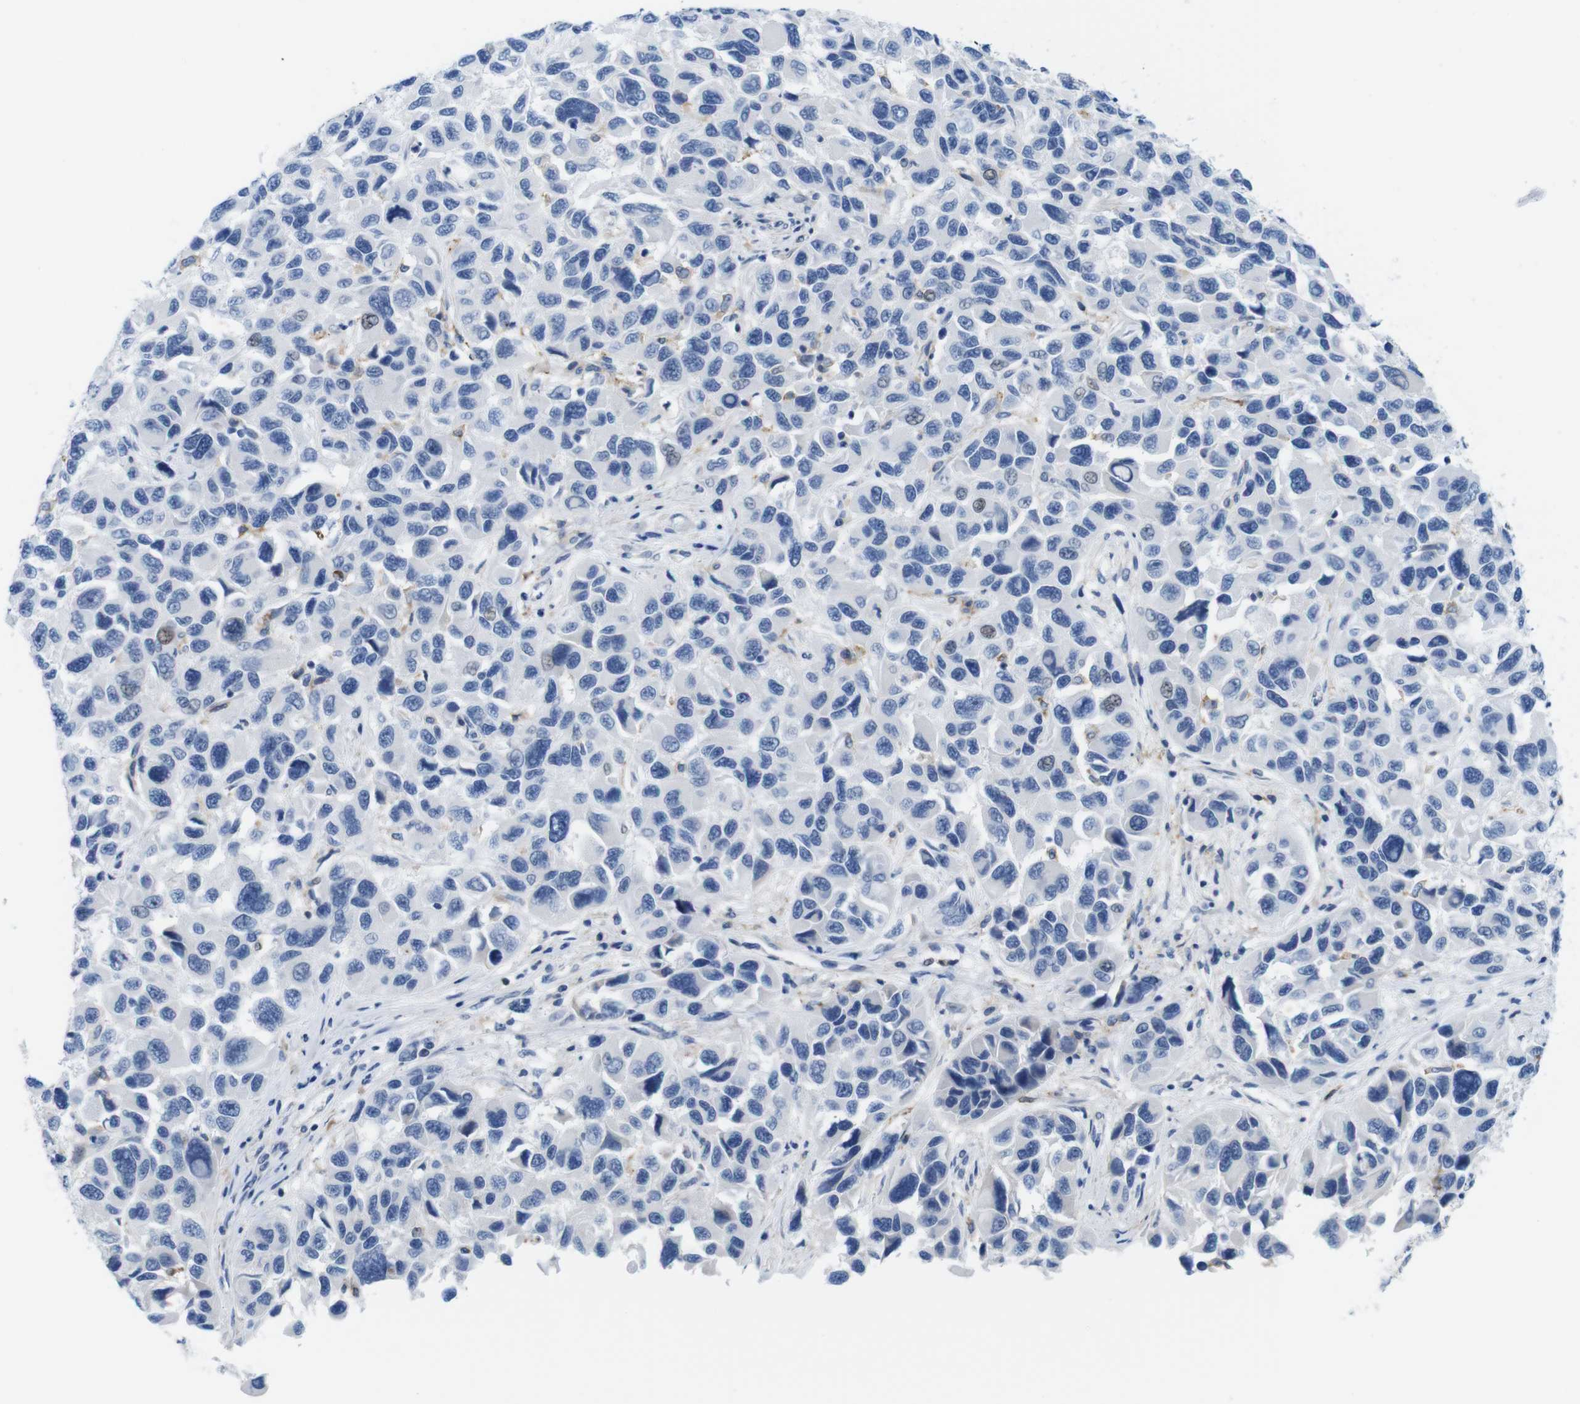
{"staining": {"intensity": "negative", "quantity": "none", "location": "none"}, "tissue": "melanoma", "cell_type": "Tumor cells", "image_type": "cancer", "snomed": [{"axis": "morphology", "description": "Malignant melanoma, NOS"}, {"axis": "topography", "description": "Skin"}], "caption": "High magnification brightfield microscopy of malignant melanoma stained with DAB (brown) and counterstained with hematoxylin (blue): tumor cells show no significant expression.", "gene": "CD300C", "patient": {"sex": "male", "age": 53}}